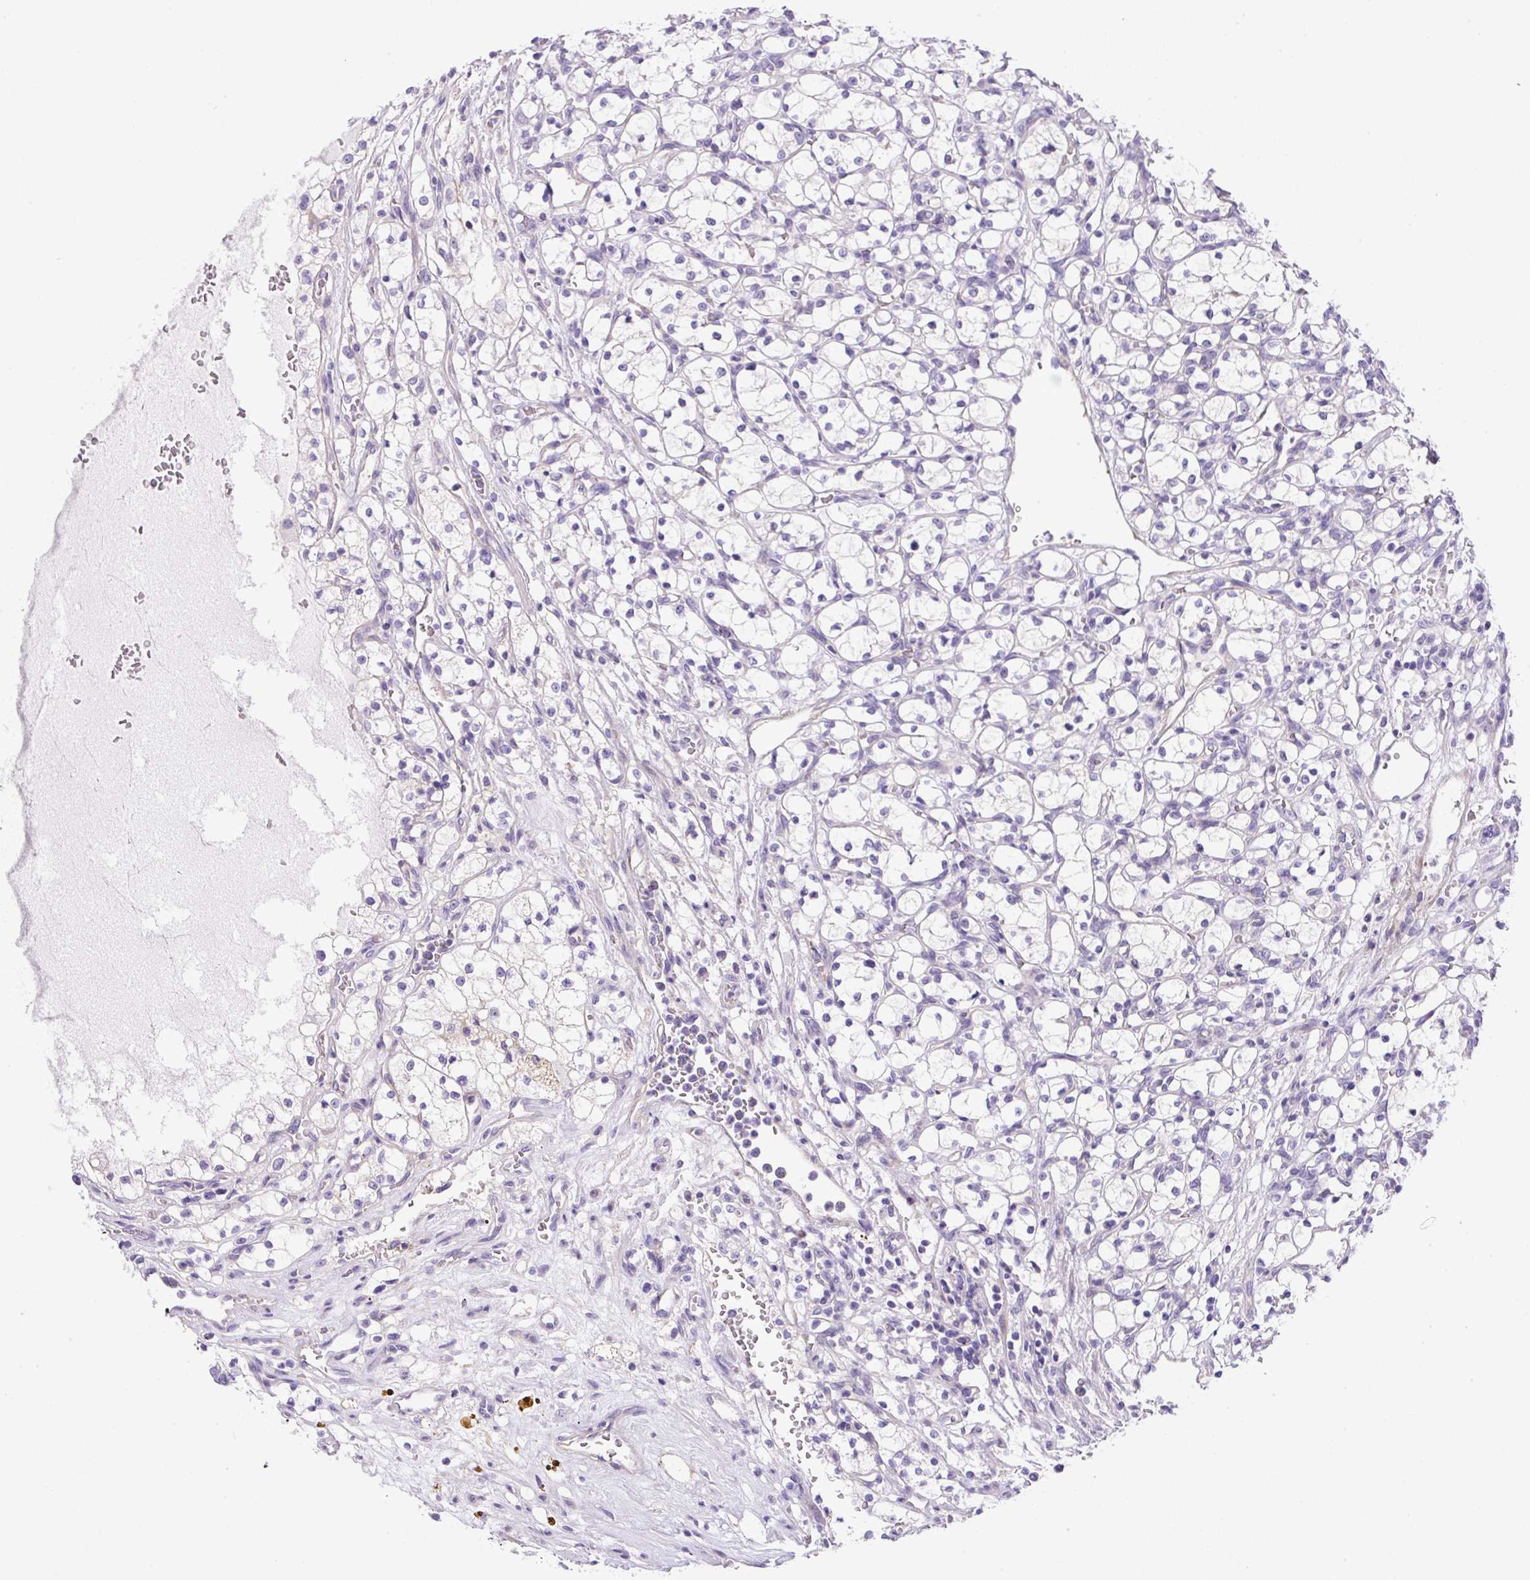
{"staining": {"intensity": "negative", "quantity": "none", "location": "none"}, "tissue": "renal cancer", "cell_type": "Tumor cells", "image_type": "cancer", "snomed": [{"axis": "morphology", "description": "Adenocarcinoma, NOS"}, {"axis": "topography", "description": "Kidney"}], "caption": "This is a histopathology image of immunohistochemistry staining of renal cancer, which shows no expression in tumor cells.", "gene": "NPTN", "patient": {"sex": "female", "age": 69}}